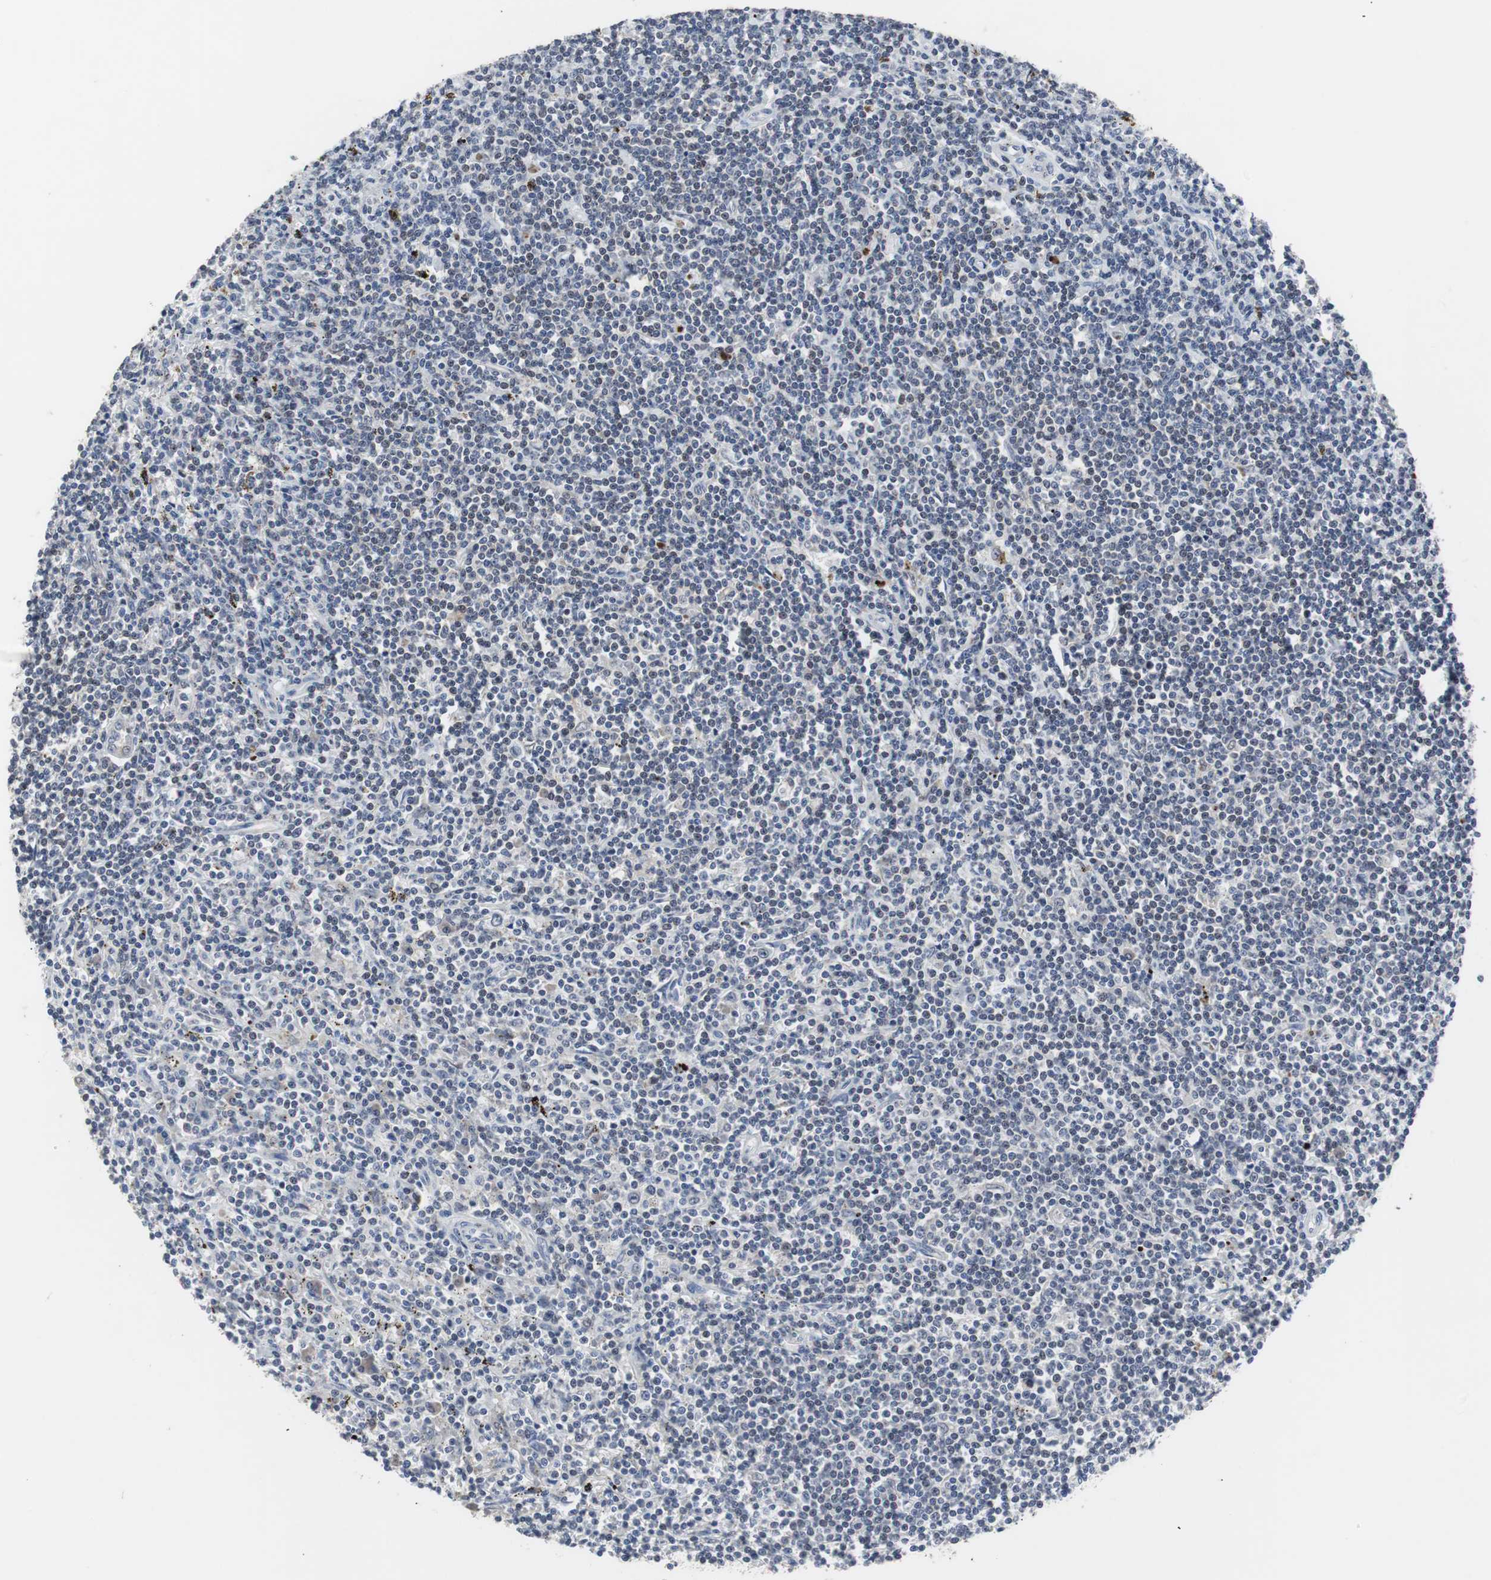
{"staining": {"intensity": "negative", "quantity": "none", "location": "none"}, "tissue": "lymphoma", "cell_type": "Tumor cells", "image_type": "cancer", "snomed": [{"axis": "morphology", "description": "Malignant lymphoma, non-Hodgkin's type, Low grade"}, {"axis": "topography", "description": "Spleen"}], "caption": "Tumor cells show no significant protein positivity in malignant lymphoma, non-Hodgkin's type (low-grade).", "gene": "RBM47", "patient": {"sex": "male", "age": 76}}